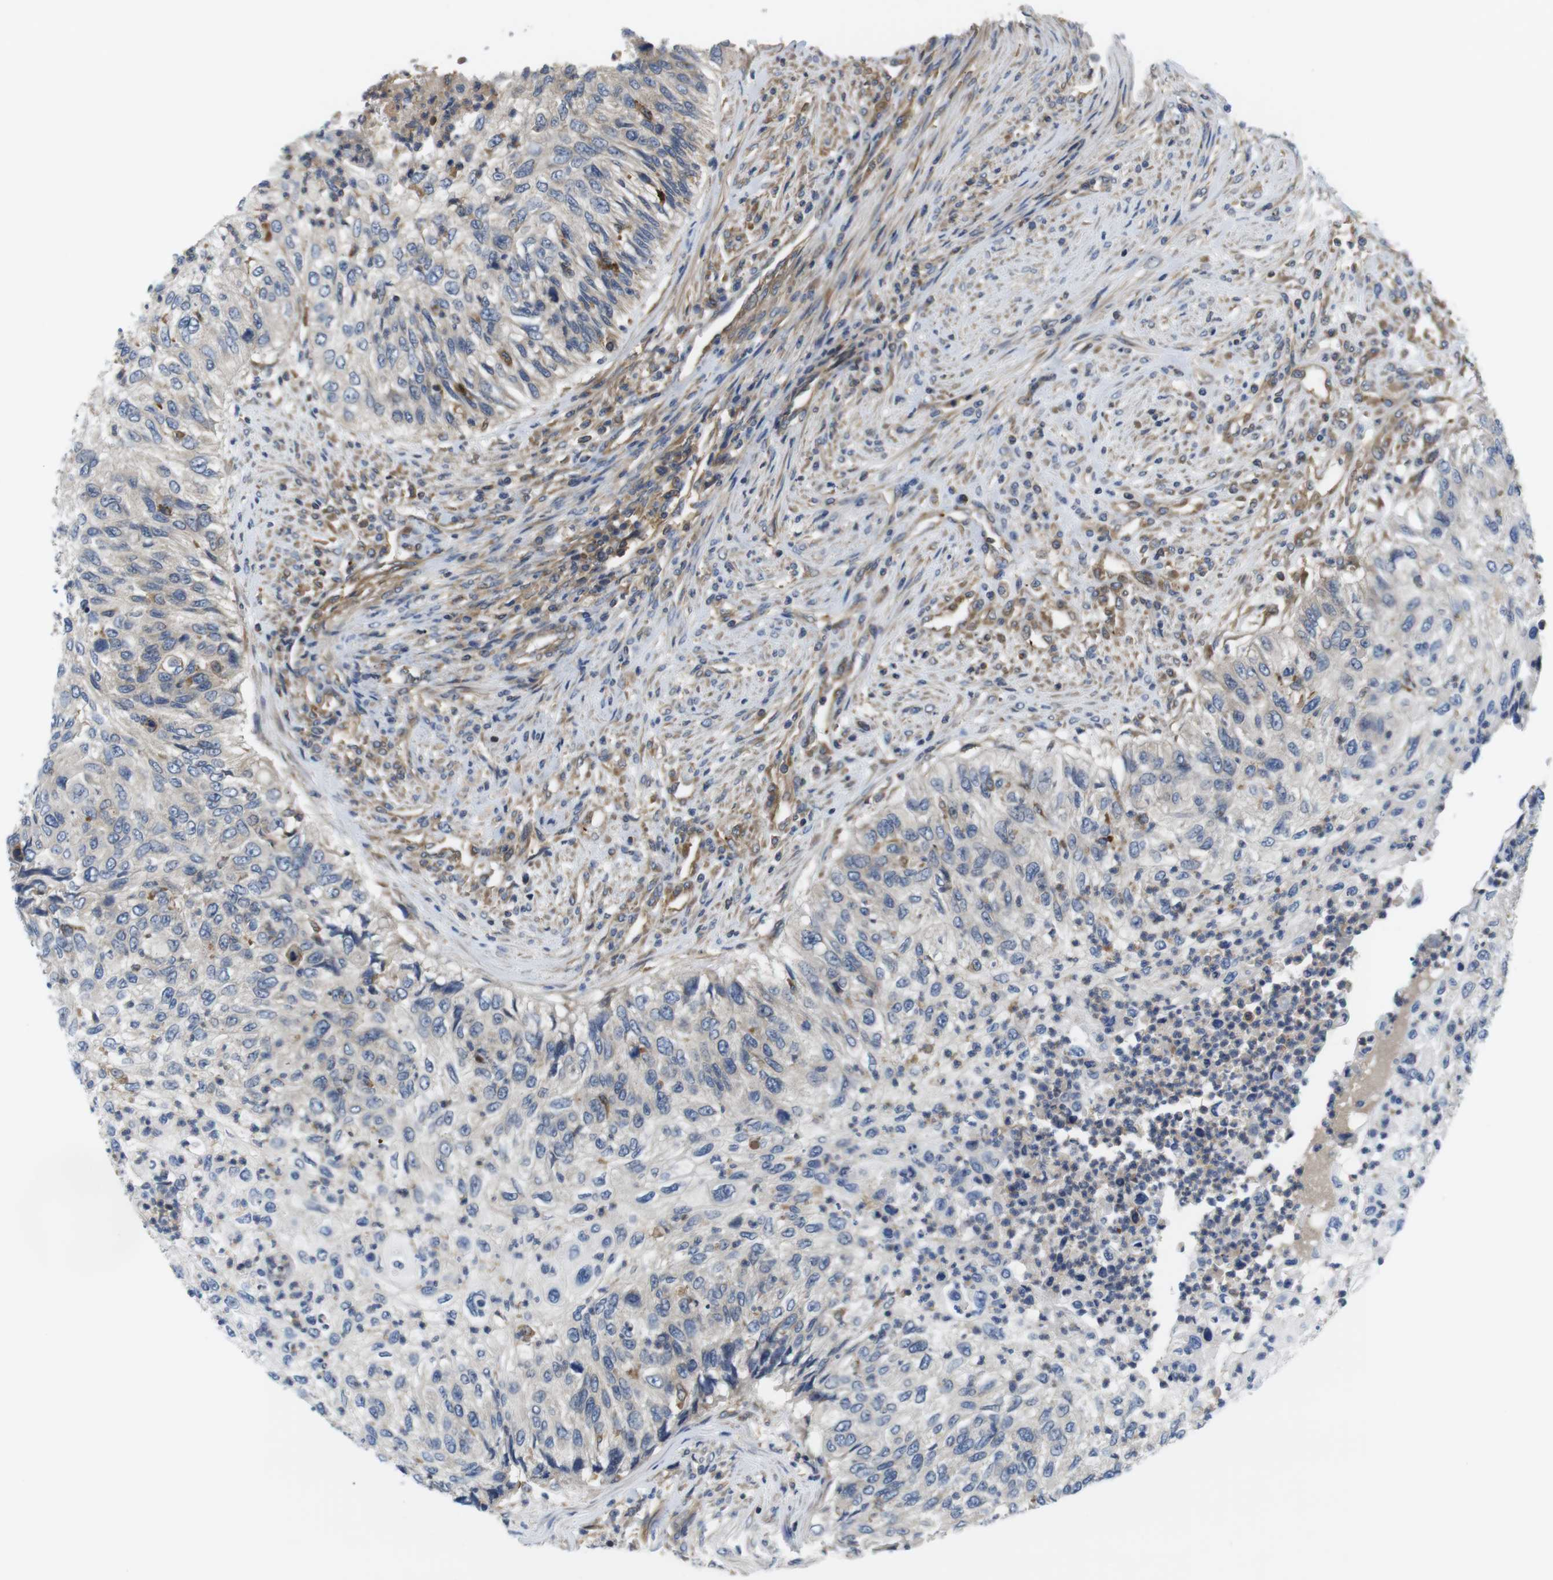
{"staining": {"intensity": "negative", "quantity": "none", "location": "none"}, "tissue": "urothelial cancer", "cell_type": "Tumor cells", "image_type": "cancer", "snomed": [{"axis": "morphology", "description": "Urothelial carcinoma, High grade"}, {"axis": "topography", "description": "Urinary bladder"}], "caption": "An immunohistochemistry histopathology image of high-grade urothelial carcinoma is shown. There is no staining in tumor cells of high-grade urothelial carcinoma.", "gene": "HERPUD2", "patient": {"sex": "female", "age": 60}}